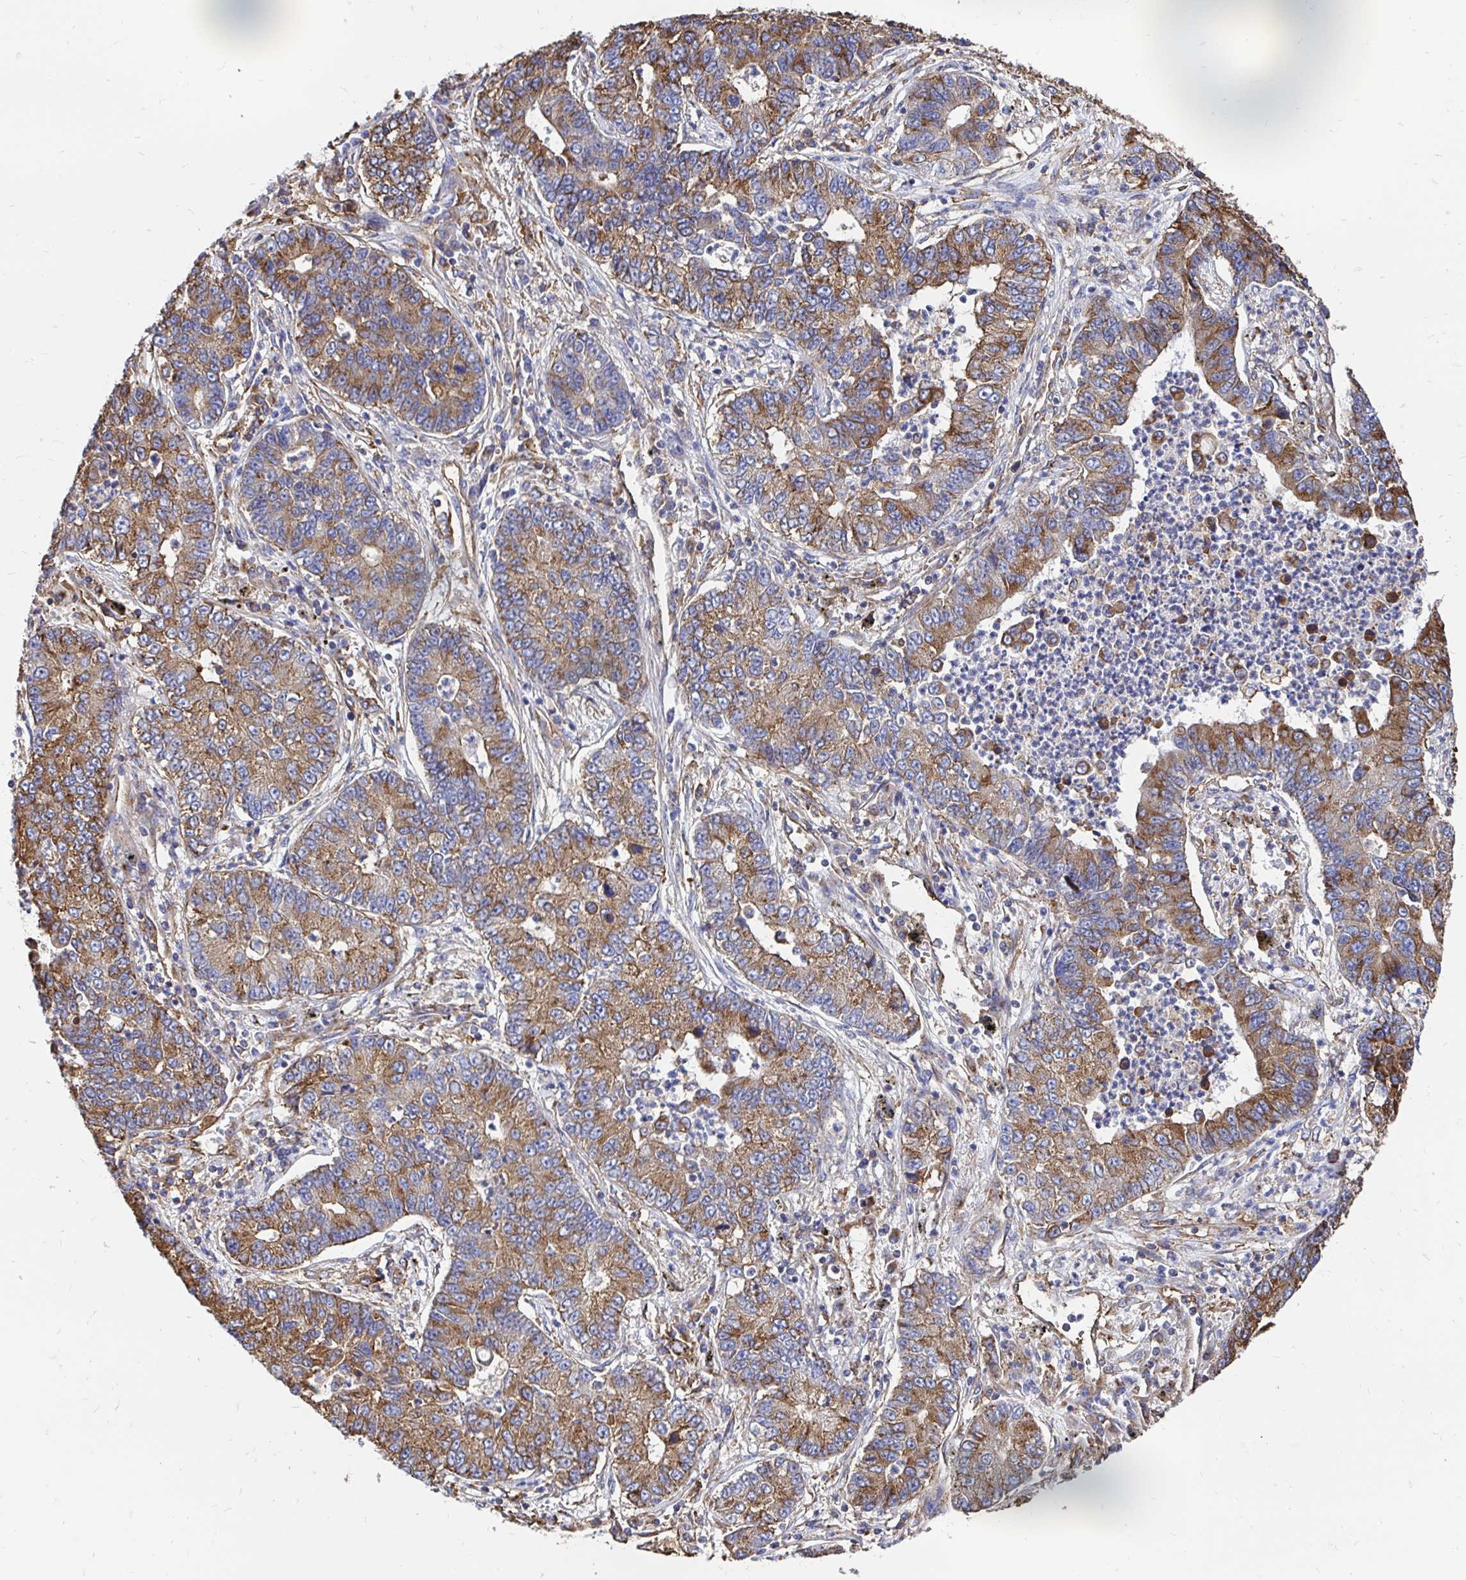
{"staining": {"intensity": "moderate", "quantity": ">75%", "location": "cytoplasmic/membranous"}, "tissue": "lung cancer", "cell_type": "Tumor cells", "image_type": "cancer", "snomed": [{"axis": "morphology", "description": "Adenocarcinoma, NOS"}, {"axis": "topography", "description": "Lung"}], "caption": "This photomicrograph demonstrates immunohistochemistry staining of lung cancer, with medium moderate cytoplasmic/membranous positivity in about >75% of tumor cells.", "gene": "CLTC", "patient": {"sex": "female", "age": 57}}